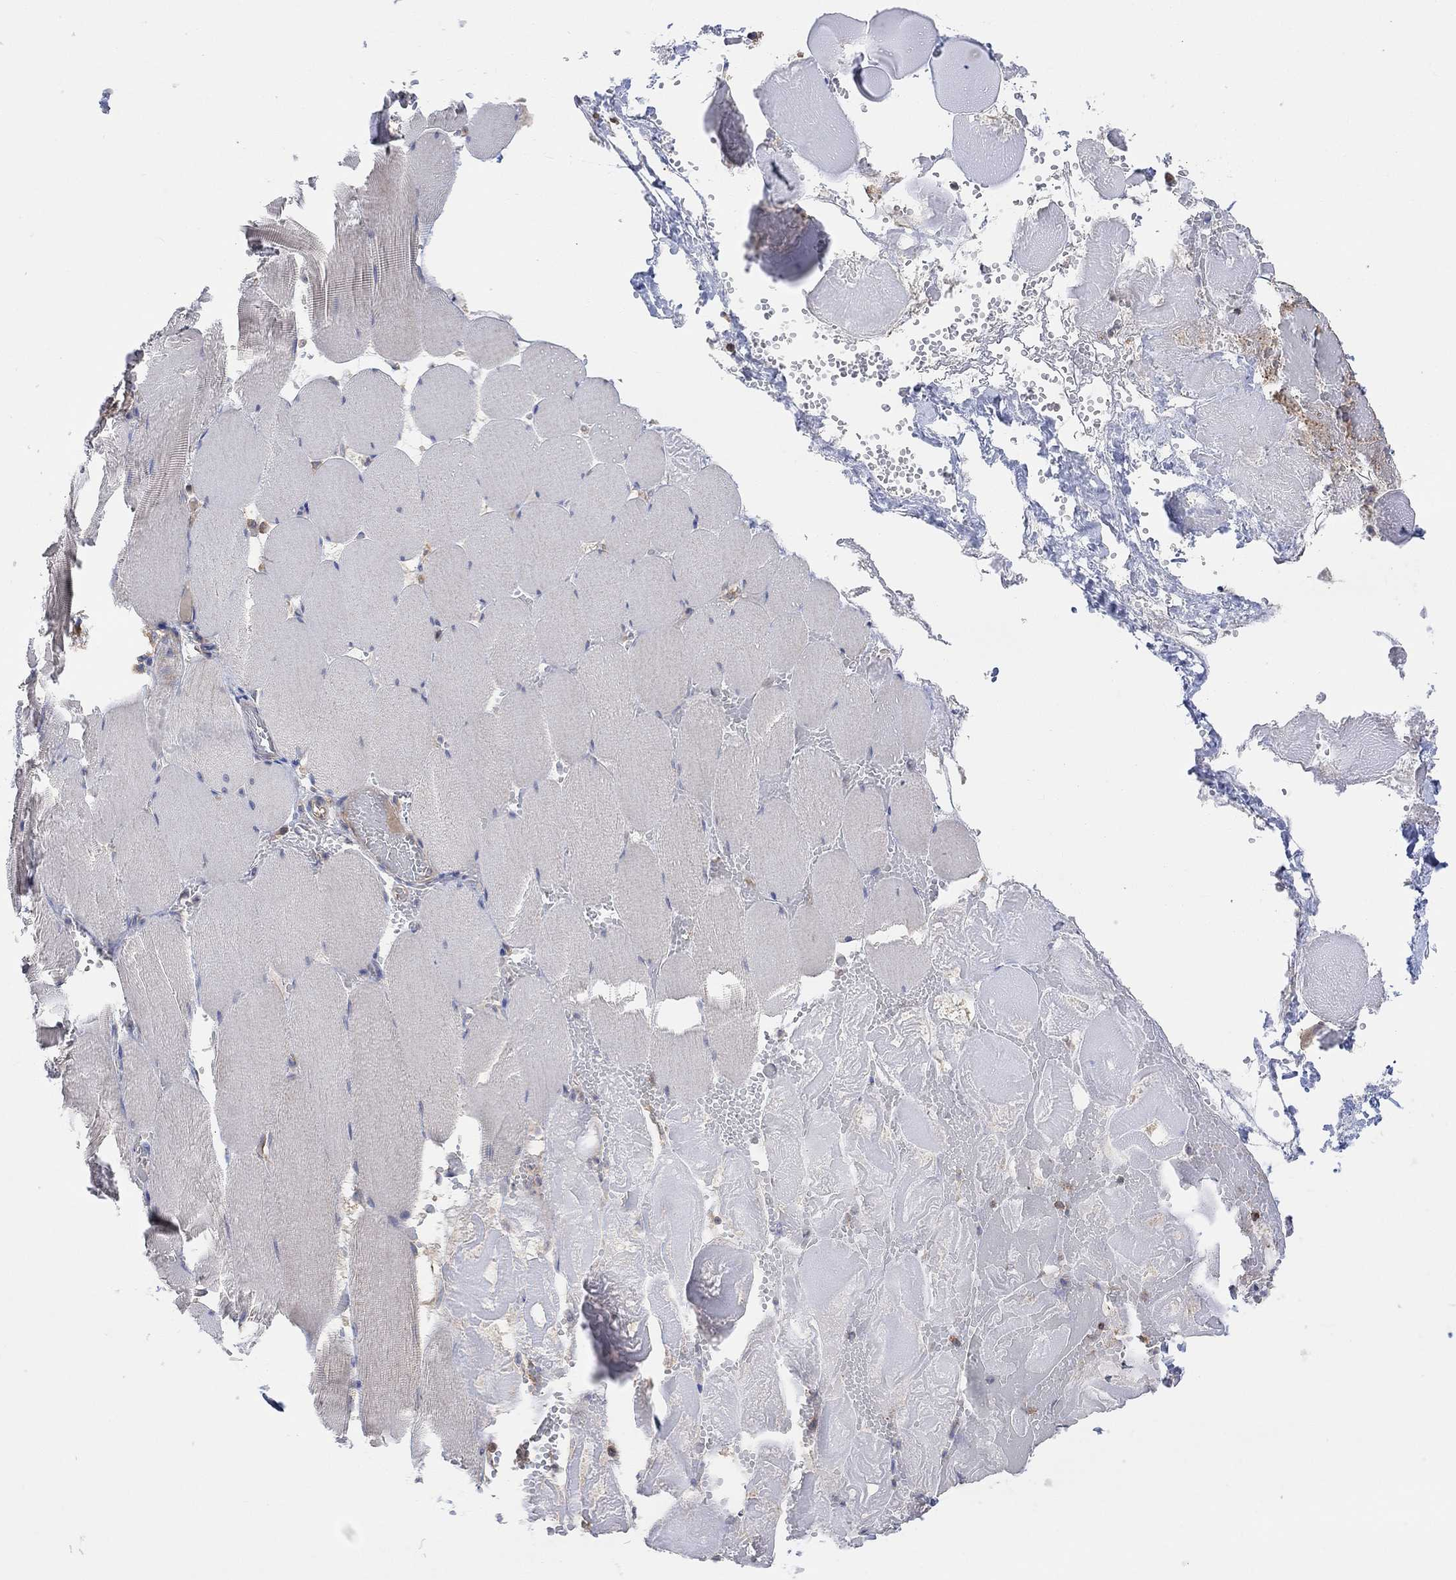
{"staining": {"intensity": "negative", "quantity": "none", "location": "none"}, "tissue": "skeletal muscle", "cell_type": "Myocytes", "image_type": "normal", "snomed": [{"axis": "morphology", "description": "Normal tissue, NOS"}, {"axis": "morphology", "description": "Malignant melanoma, Metastatic site"}, {"axis": "topography", "description": "Skeletal muscle"}], "caption": "Photomicrograph shows no significant protein staining in myocytes of normal skeletal muscle.", "gene": "BLOC1S3", "patient": {"sex": "male", "age": 50}}